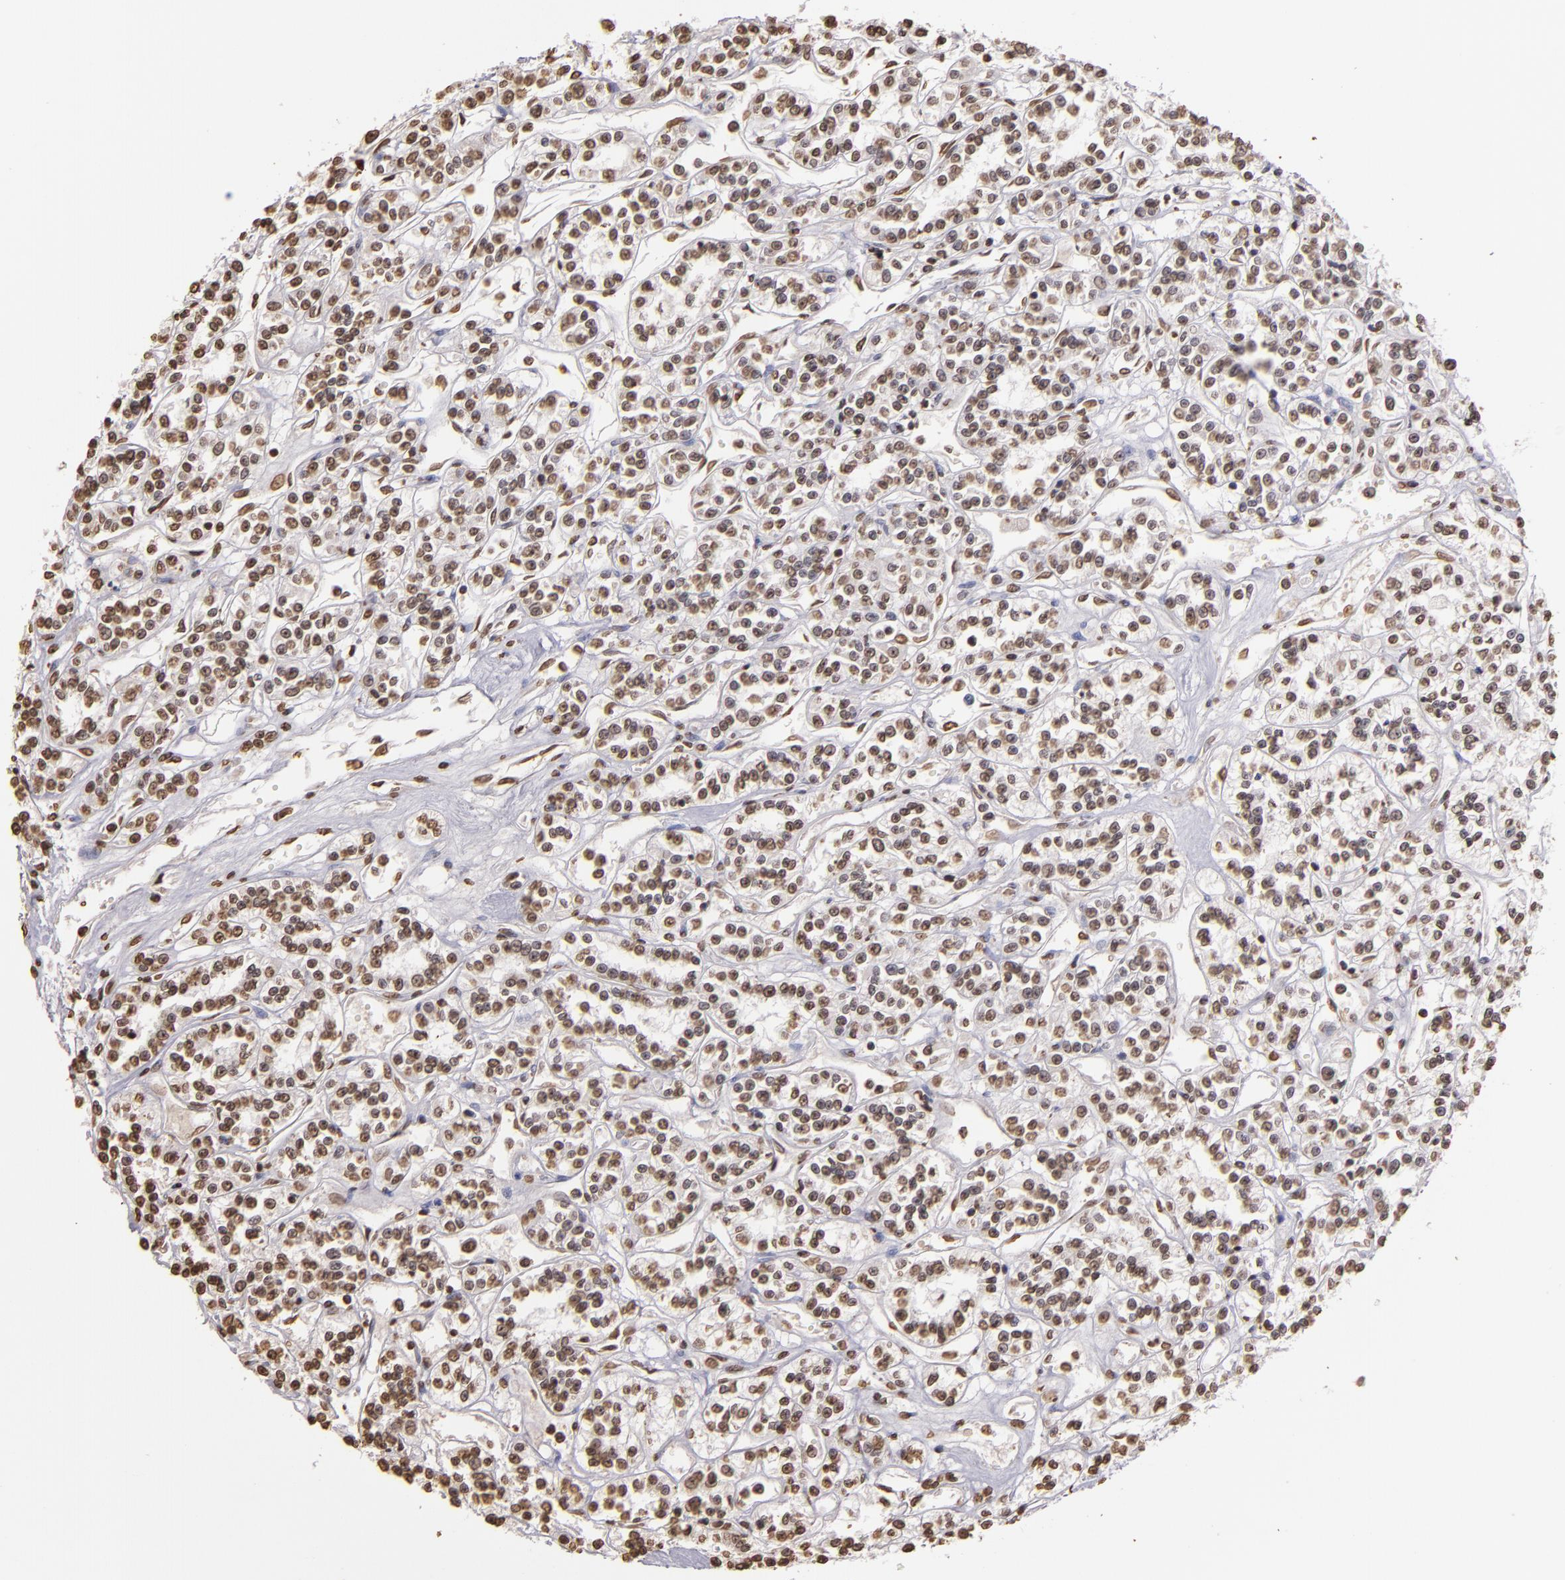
{"staining": {"intensity": "moderate", "quantity": ">75%", "location": "nuclear"}, "tissue": "renal cancer", "cell_type": "Tumor cells", "image_type": "cancer", "snomed": [{"axis": "morphology", "description": "Adenocarcinoma, NOS"}, {"axis": "topography", "description": "Kidney"}], "caption": "This photomicrograph shows immunohistochemistry staining of renal cancer, with medium moderate nuclear expression in about >75% of tumor cells.", "gene": "LBX1", "patient": {"sex": "female", "age": 76}}